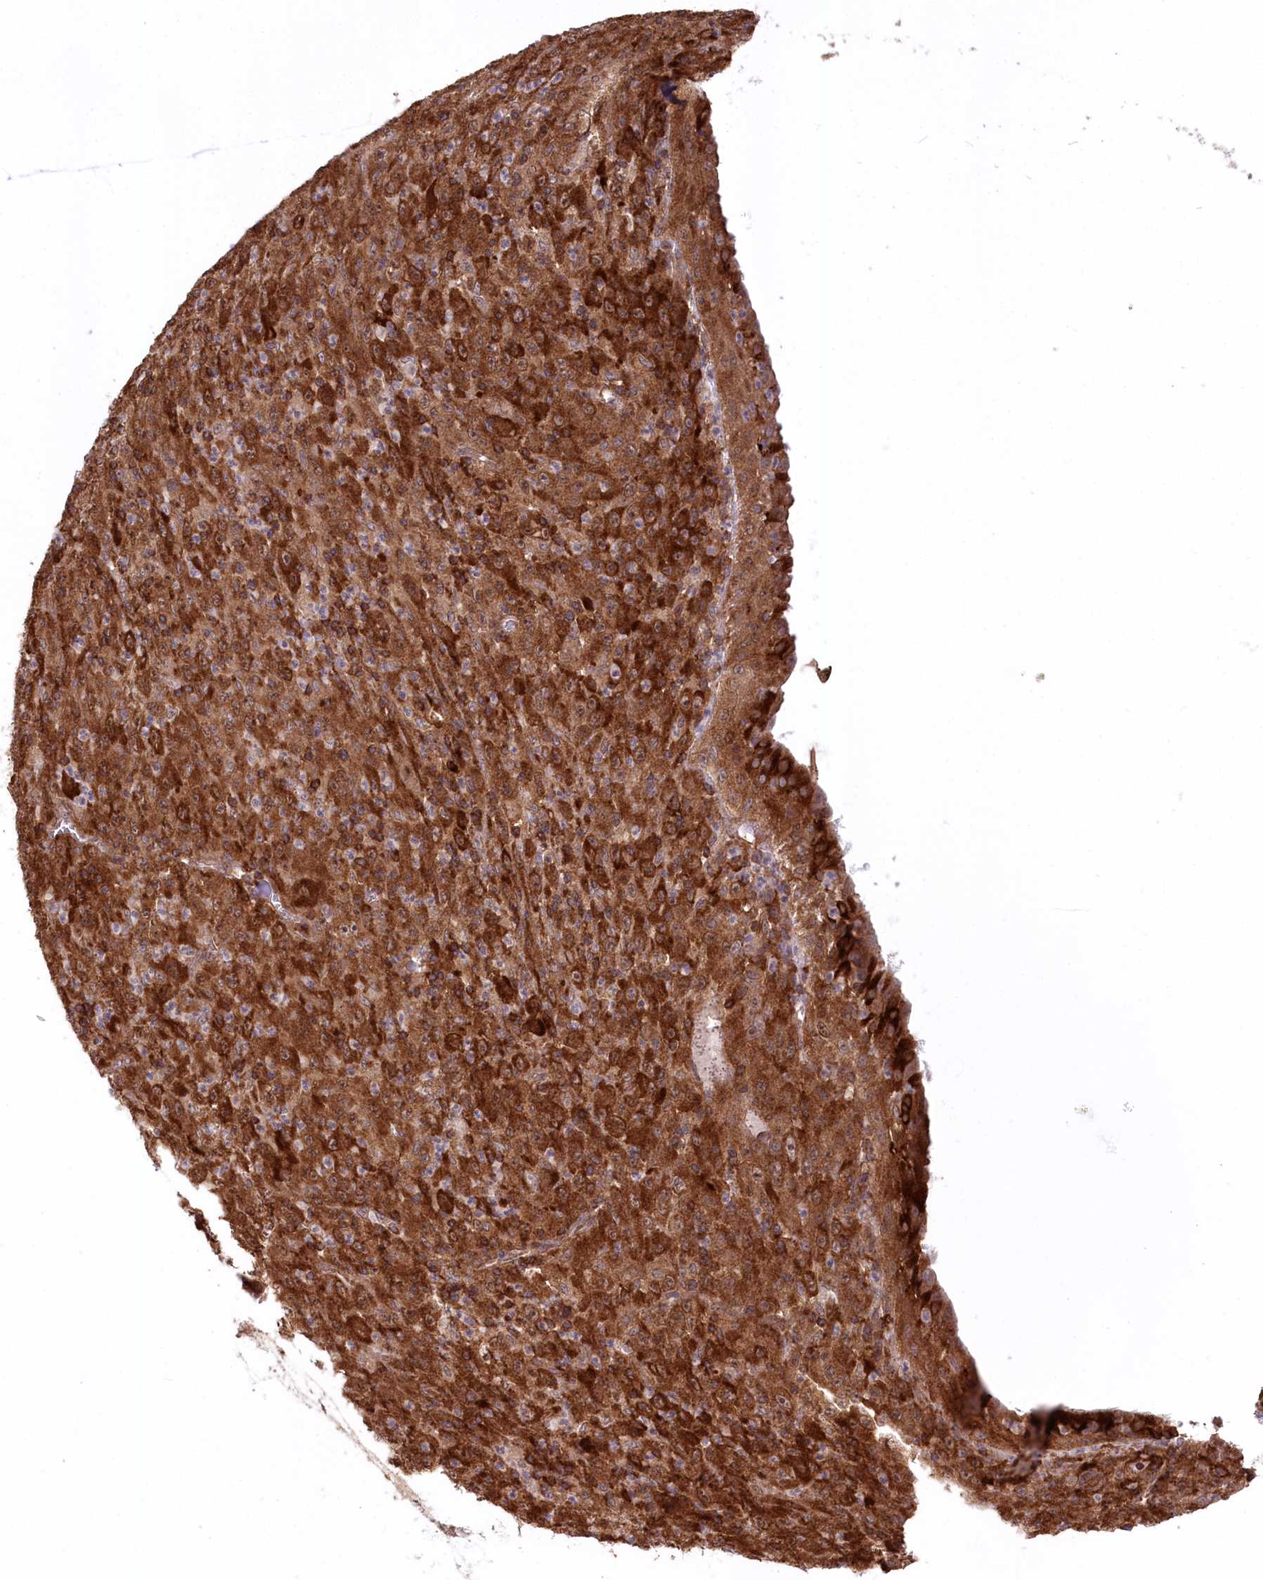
{"staining": {"intensity": "strong", "quantity": ">75%", "location": "cytoplasmic/membranous,nuclear"}, "tissue": "melanoma", "cell_type": "Tumor cells", "image_type": "cancer", "snomed": [{"axis": "morphology", "description": "Malignant melanoma, Metastatic site"}, {"axis": "topography", "description": "Skin"}], "caption": "The histopathology image displays immunohistochemical staining of malignant melanoma (metastatic site). There is strong cytoplasmic/membranous and nuclear positivity is seen in about >75% of tumor cells.", "gene": "CCDC91", "patient": {"sex": "female", "age": 56}}